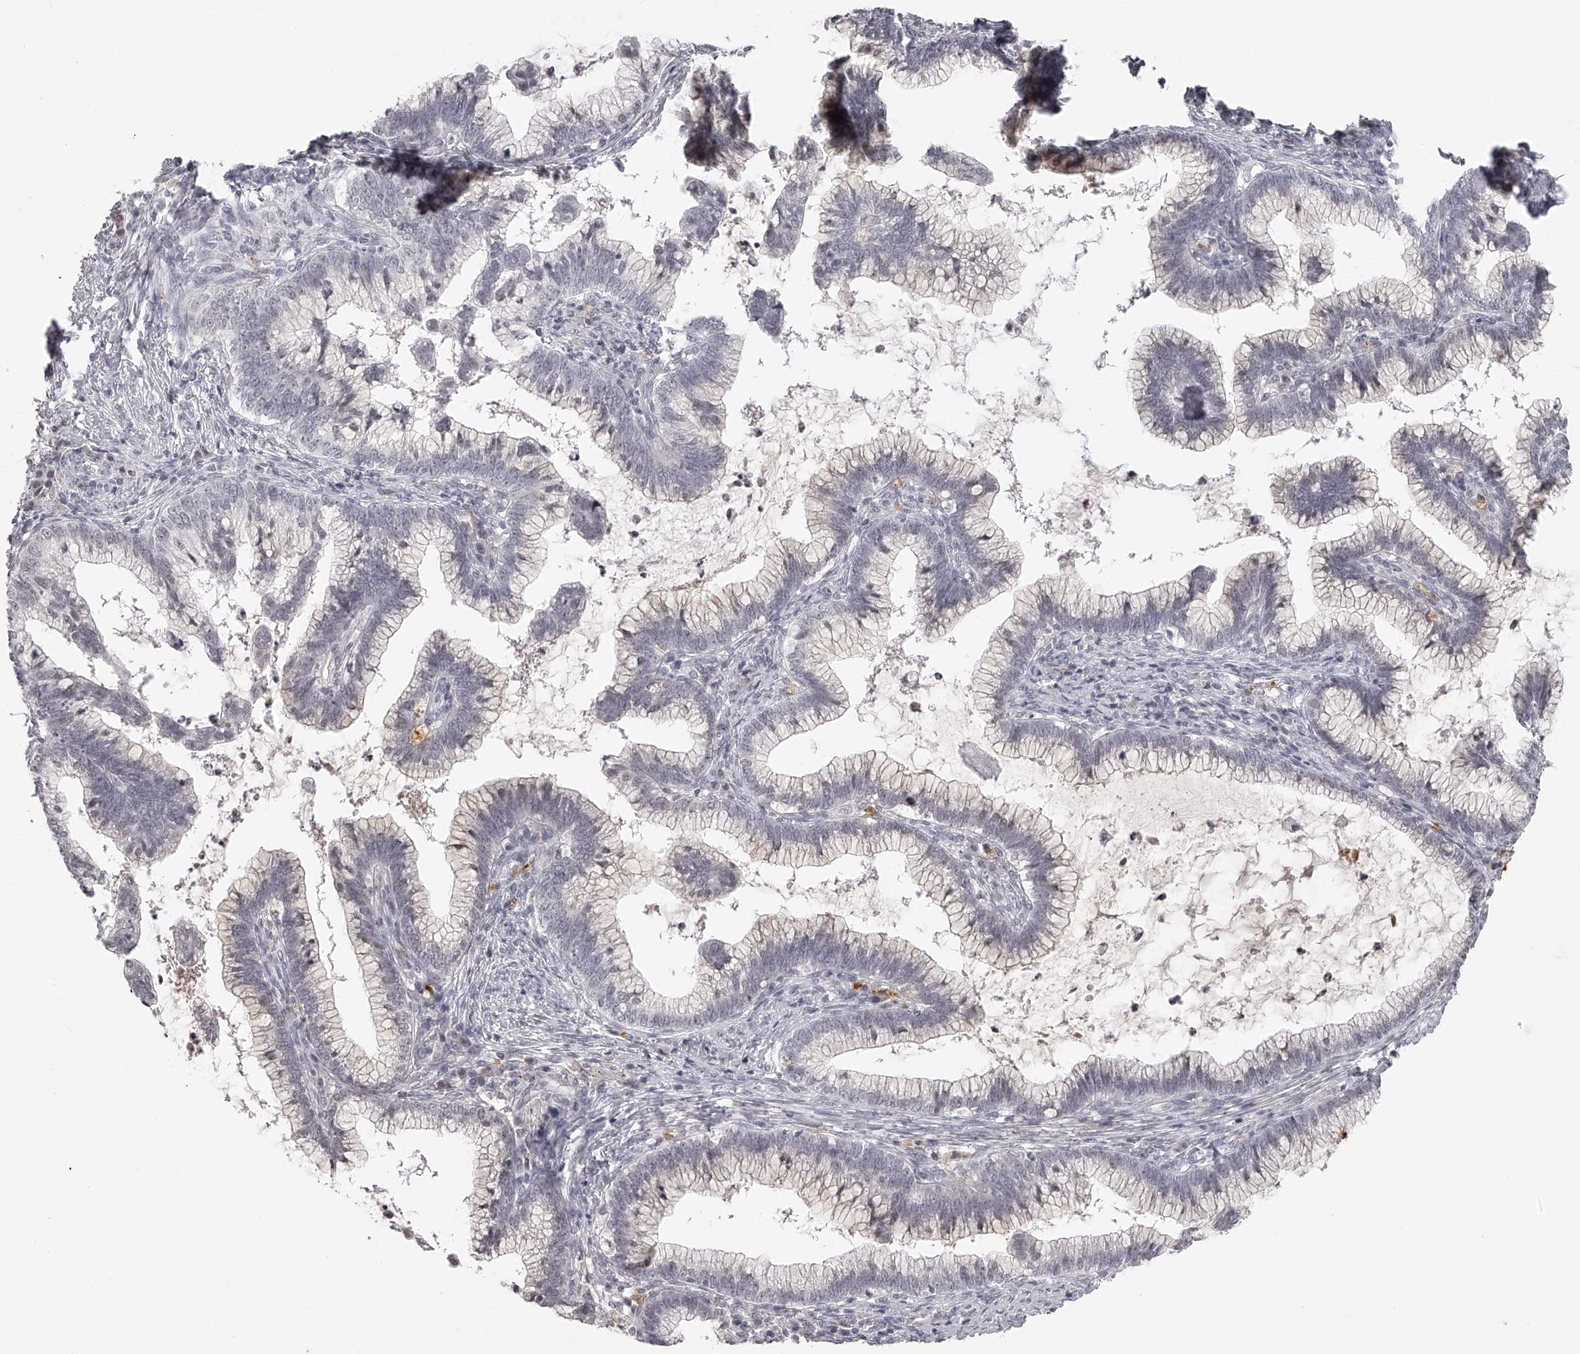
{"staining": {"intensity": "negative", "quantity": "none", "location": "none"}, "tissue": "cervical cancer", "cell_type": "Tumor cells", "image_type": "cancer", "snomed": [{"axis": "morphology", "description": "Adenocarcinoma, NOS"}, {"axis": "topography", "description": "Cervix"}], "caption": "Photomicrograph shows no significant protein positivity in tumor cells of adenocarcinoma (cervical).", "gene": "RNF220", "patient": {"sex": "female", "age": 36}}